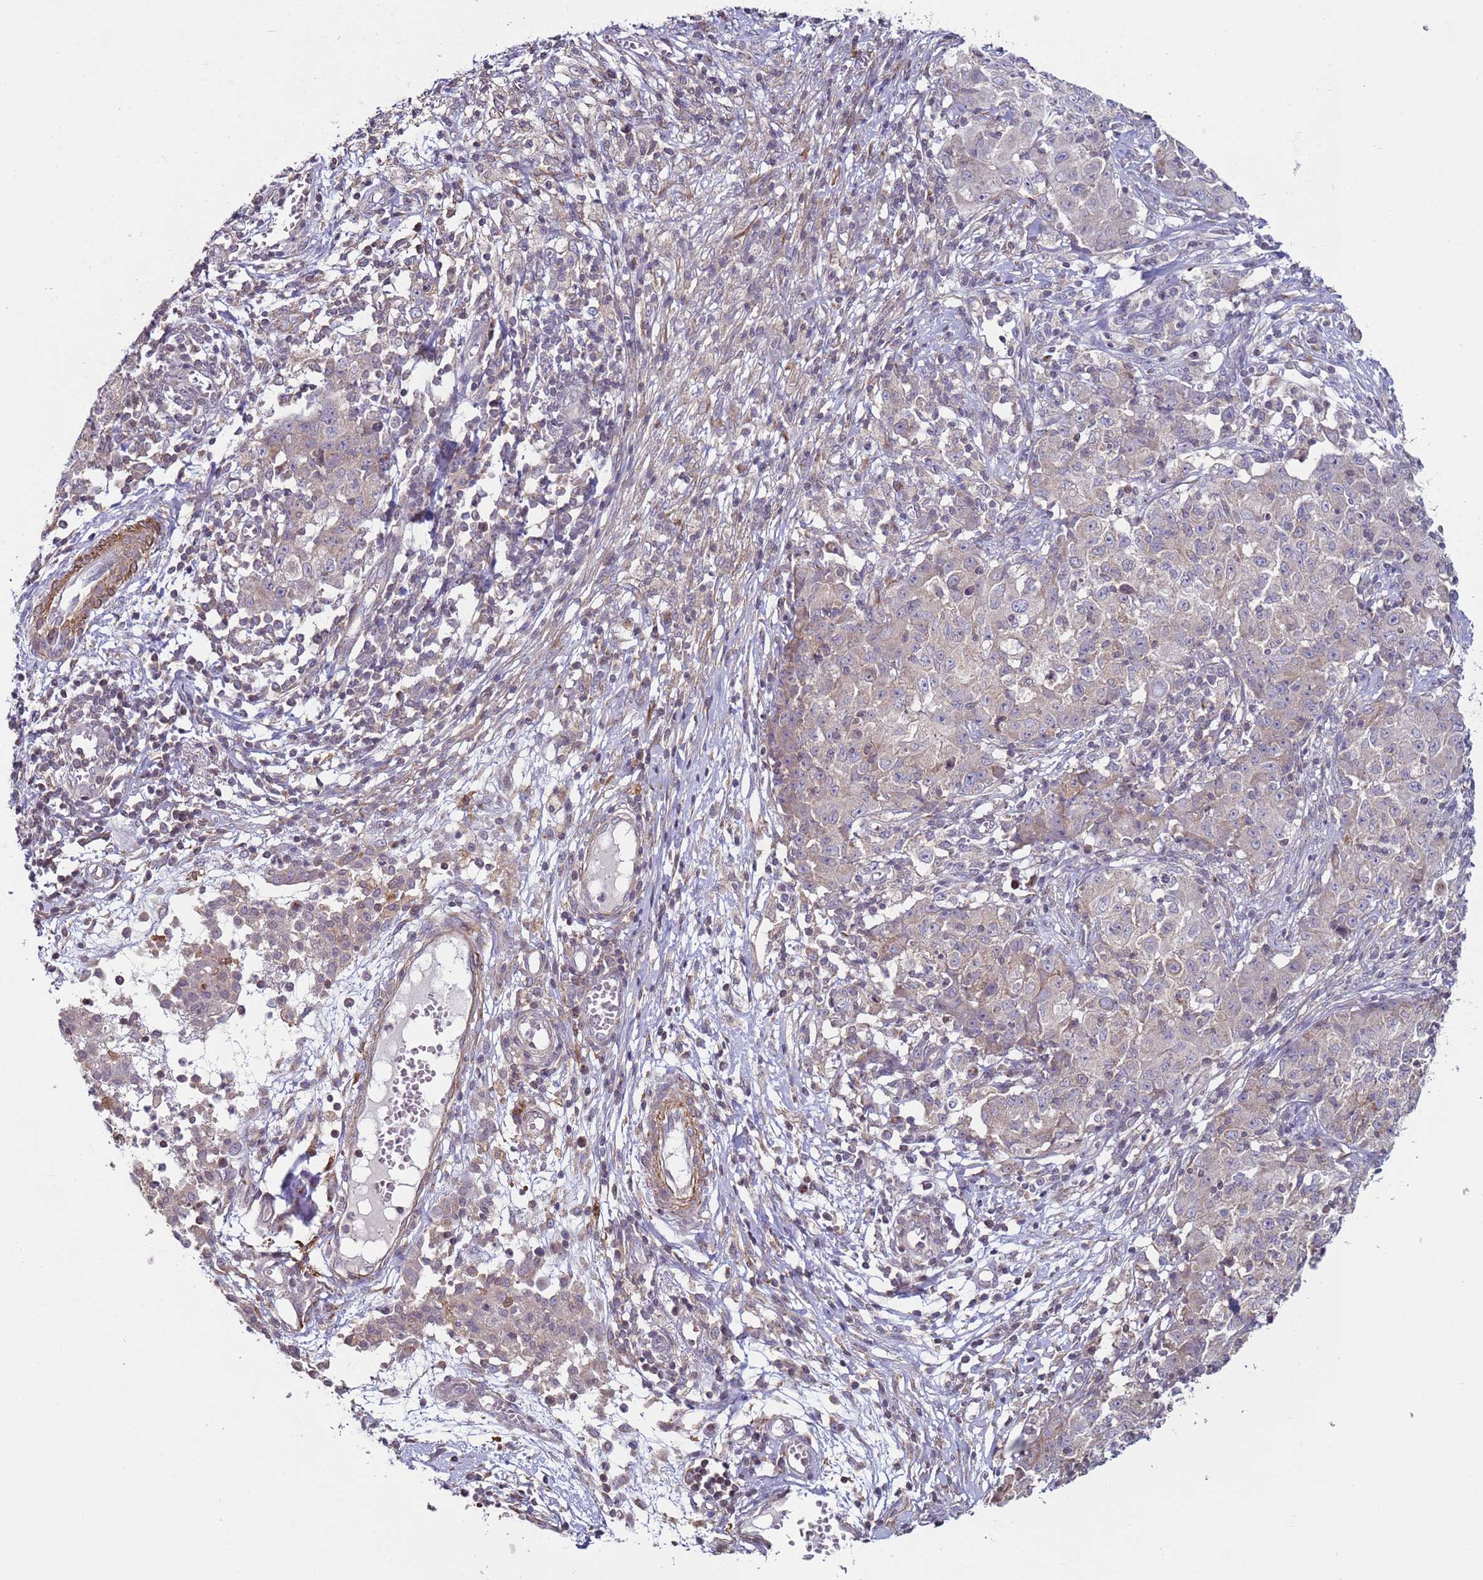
{"staining": {"intensity": "weak", "quantity": "<25%", "location": "cytoplasmic/membranous"}, "tissue": "ovarian cancer", "cell_type": "Tumor cells", "image_type": "cancer", "snomed": [{"axis": "morphology", "description": "Carcinoma, endometroid"}, {"axis": "topography", "description": "Ovary"}], "caption": "High magnification brightfield microscopy of endometroid carcinoma (ovarian) stained with DAB (3,3'-diaminobenzidine) (brown) and counterstained with hematoxylin (blue): tumor cells show no significant positivity. (DAB (3,3'-diaminobenzidine) IHC, high magnification).", "gene": "SNAPC4", "patient": {"sex": "female", "age": 42}}